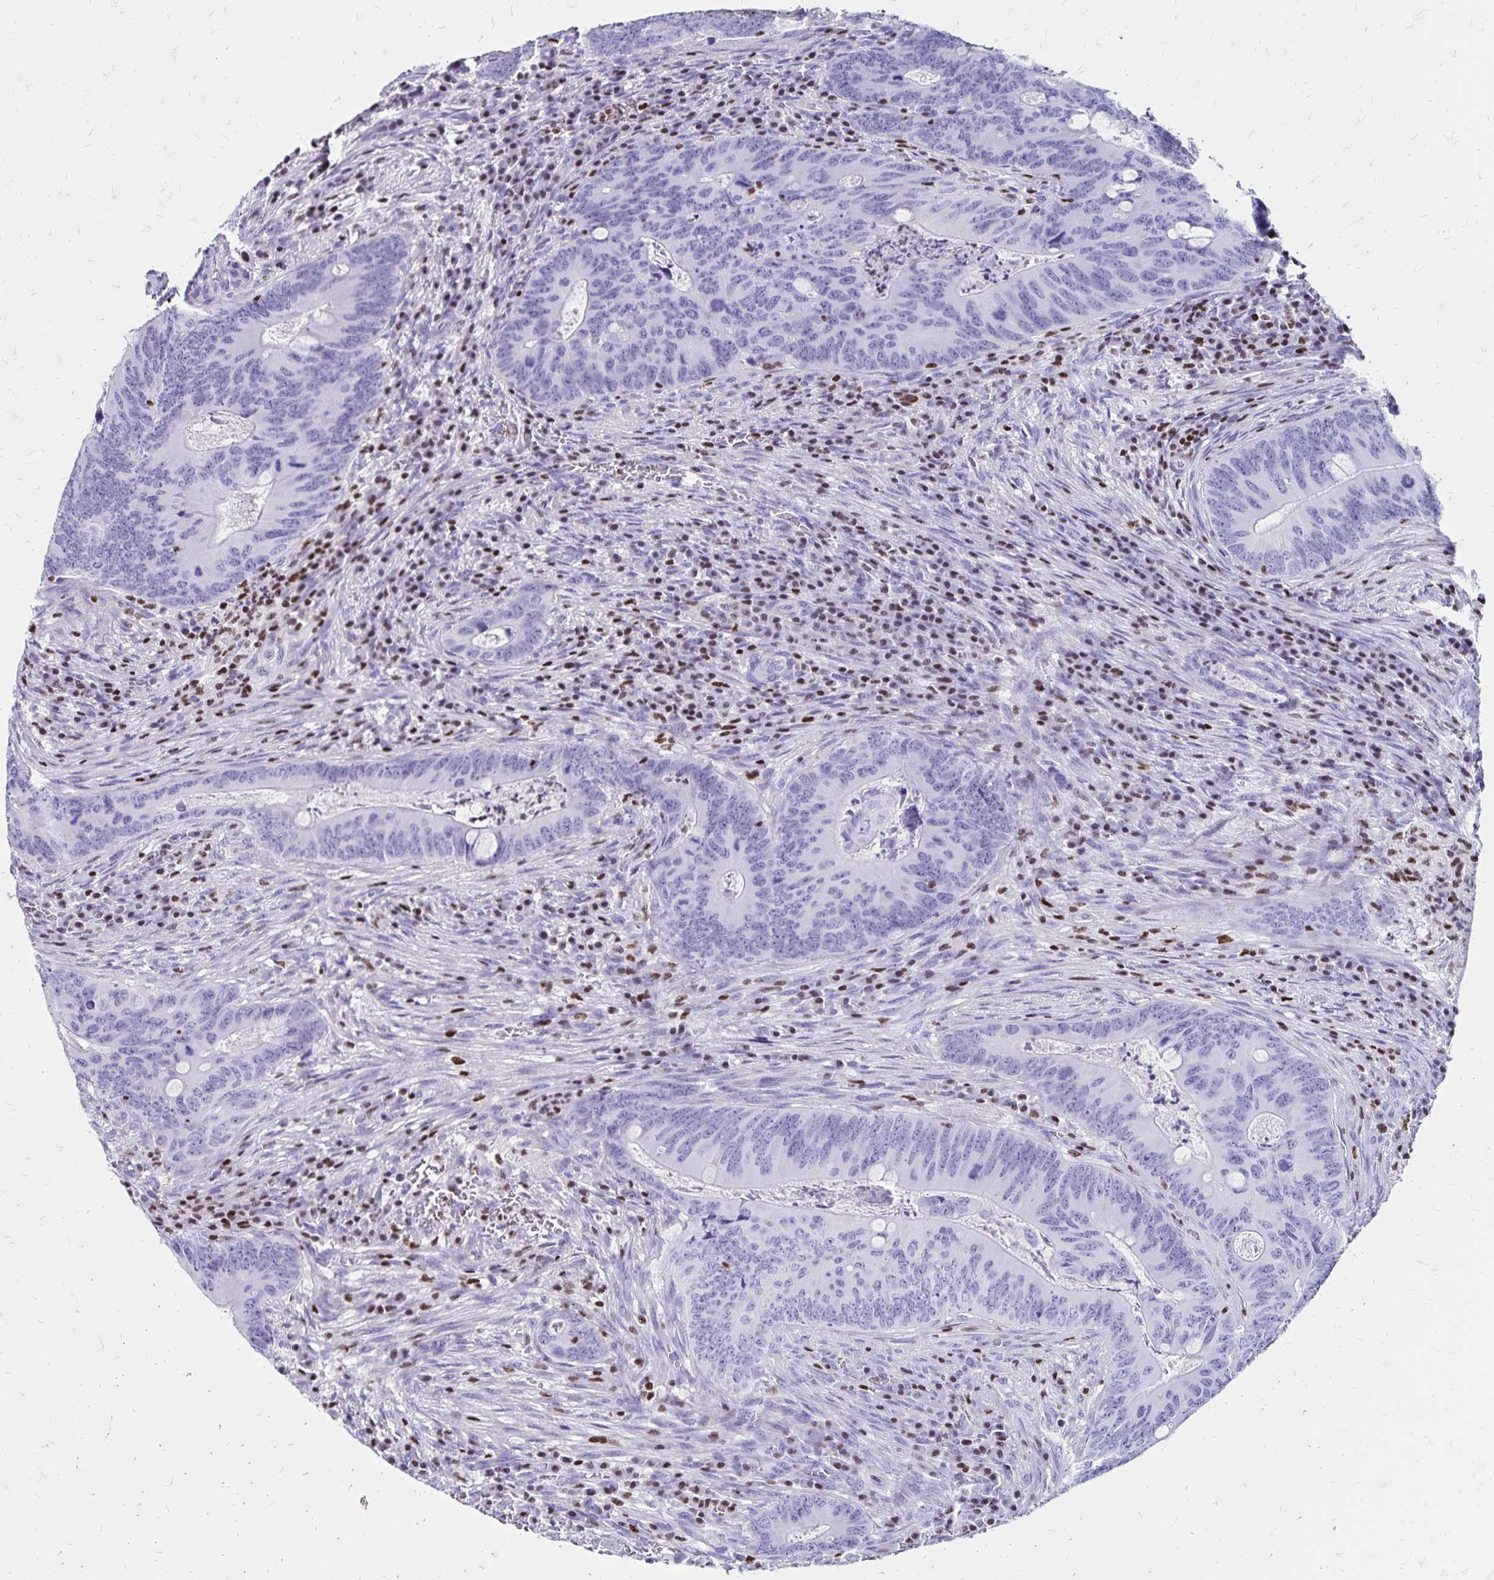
{"staining": {"intensity": "negative", "quantity": "none", "location": "none"}, "tissue": "colorectal cancer", "cell_type": "Tumor cells", "image_type": "cancer", "snomed": [{"axis": "morphology", "description": "Adenocarcinoma, NOS"}, {"axis": "topography", "description": "Colon"}], "caption": "This is an immunohistochemistry photomicrograph of adenocarcinoma (colorectal). There is no staining in tumor cells.", "gene": "IKZF1", "patient": {"sex": "female", "age": 74}}